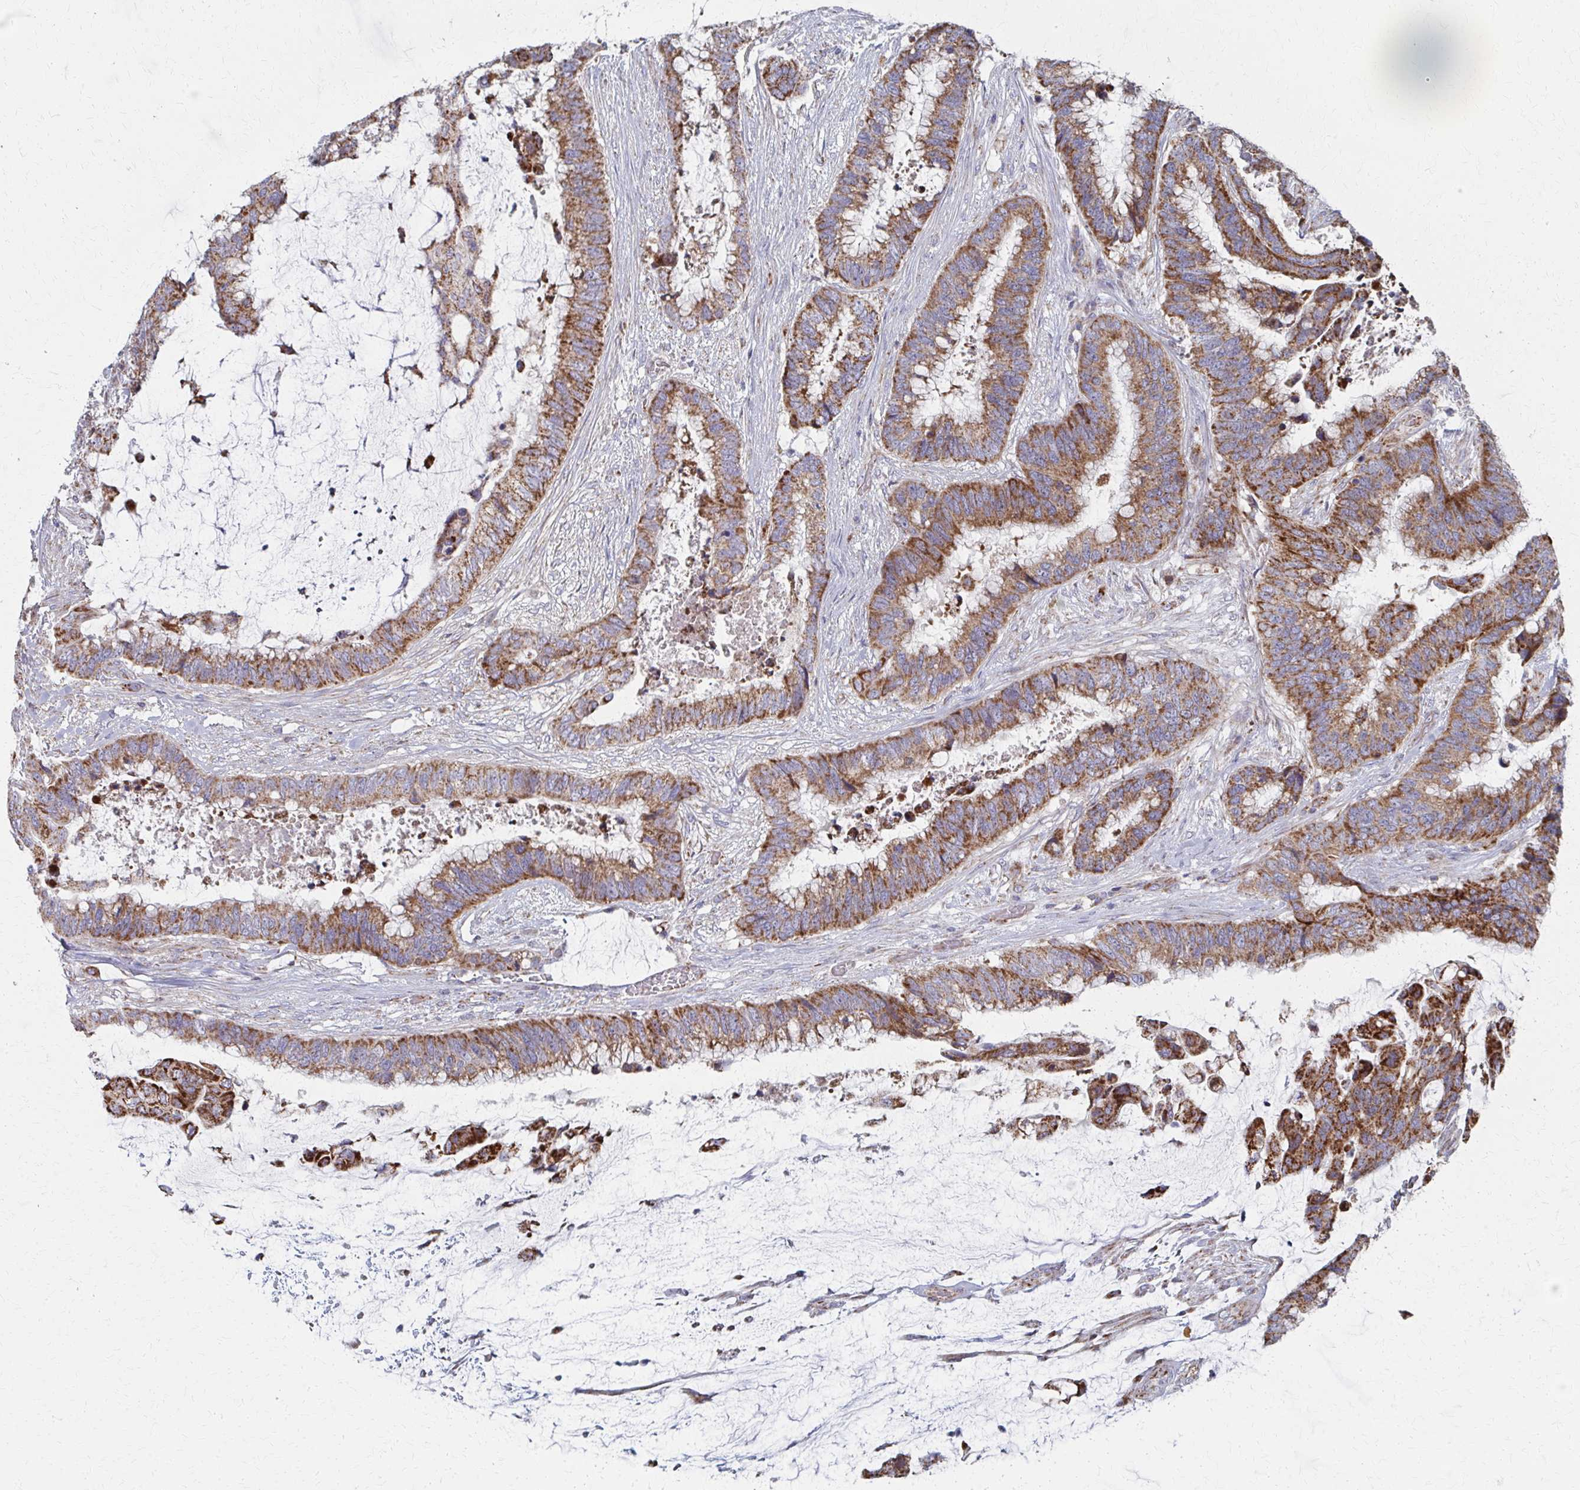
{"staining": {"intensity": "strong", "quantity": ">75%", "location": "cytoplasmic/membranous"}, "tissue": "colorectal cancer", "cell_type": "Tumor cells", "image_type": "cancer", "snomed": [{"axis": "morphology", "description": "Adenocarcinoma, NOS"}, {"axis": "topography", "description": "Rectum"}], "caption": "Protein staining of colorectal adenocarcinoma tissue reveals strong cytoplasmic/membranous positivity in approximately >75% of tumor cells. (IHC, brightfield microscopy, high magnification).", "gene": "FAHD1", "patient": {"sex": "female", "age": 59}}